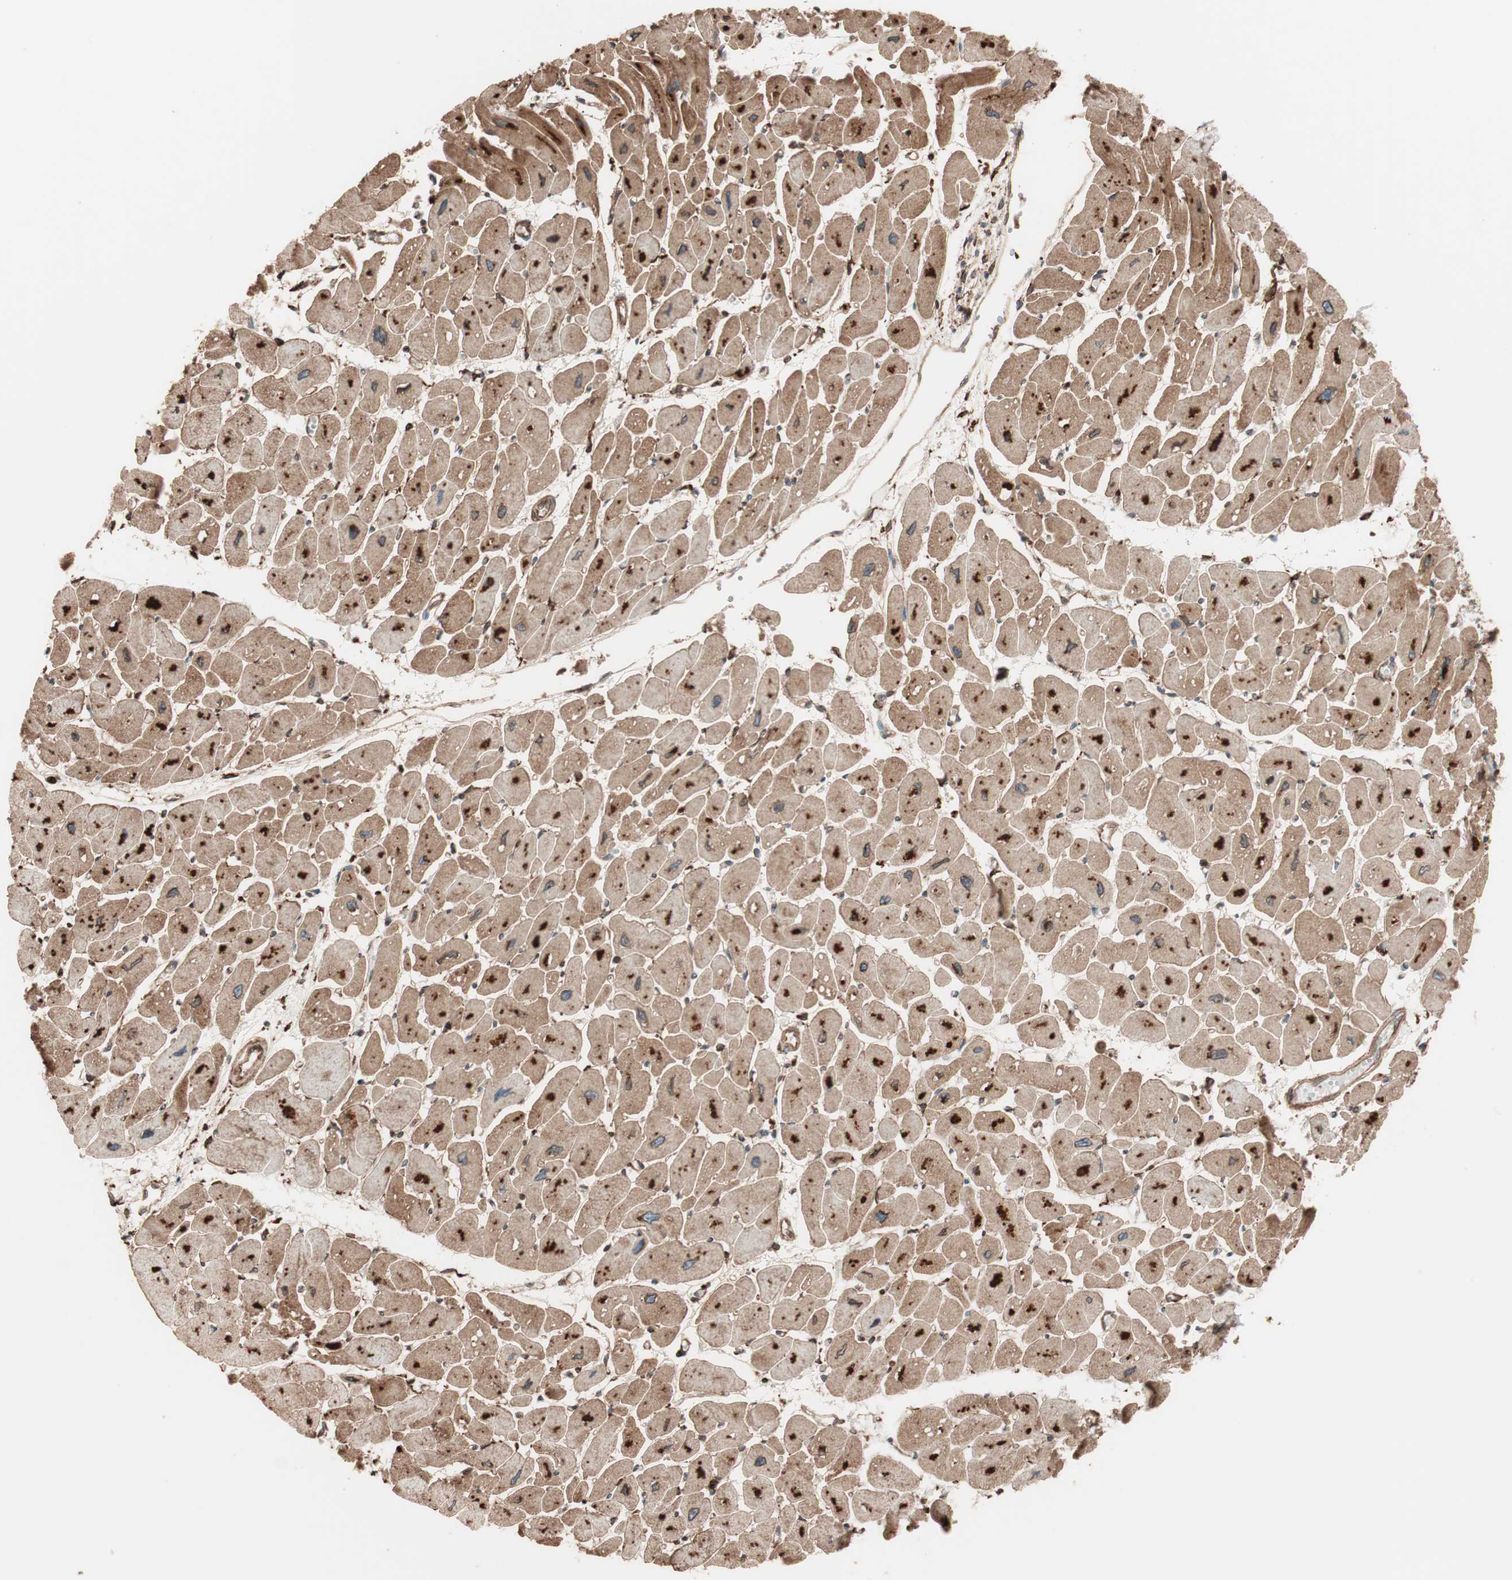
{"staining": {"intensity": "strong", "quantity": ">75%", "location": "cytoplasmic/membranous"}, "tissue": "heart muscle", "cell_type": "Cardiomyocytes", "image_type": "normal", "snomed": [{"axis": "morphology", "description": "Normal tissue, NOS"}, {"axis": "topography", "description": "Heart"}], "caption": "Benign heart muscle reveals strong cytoplasmic/membranous positivity in about >75% of cardiomyocytes, visualized by immunohistochemistry. Ihc stains the protein of interest in brown and the nuclei are stained blue.", "gene": "VEGFA", "patient": {"sex": "female", "age": 54}}